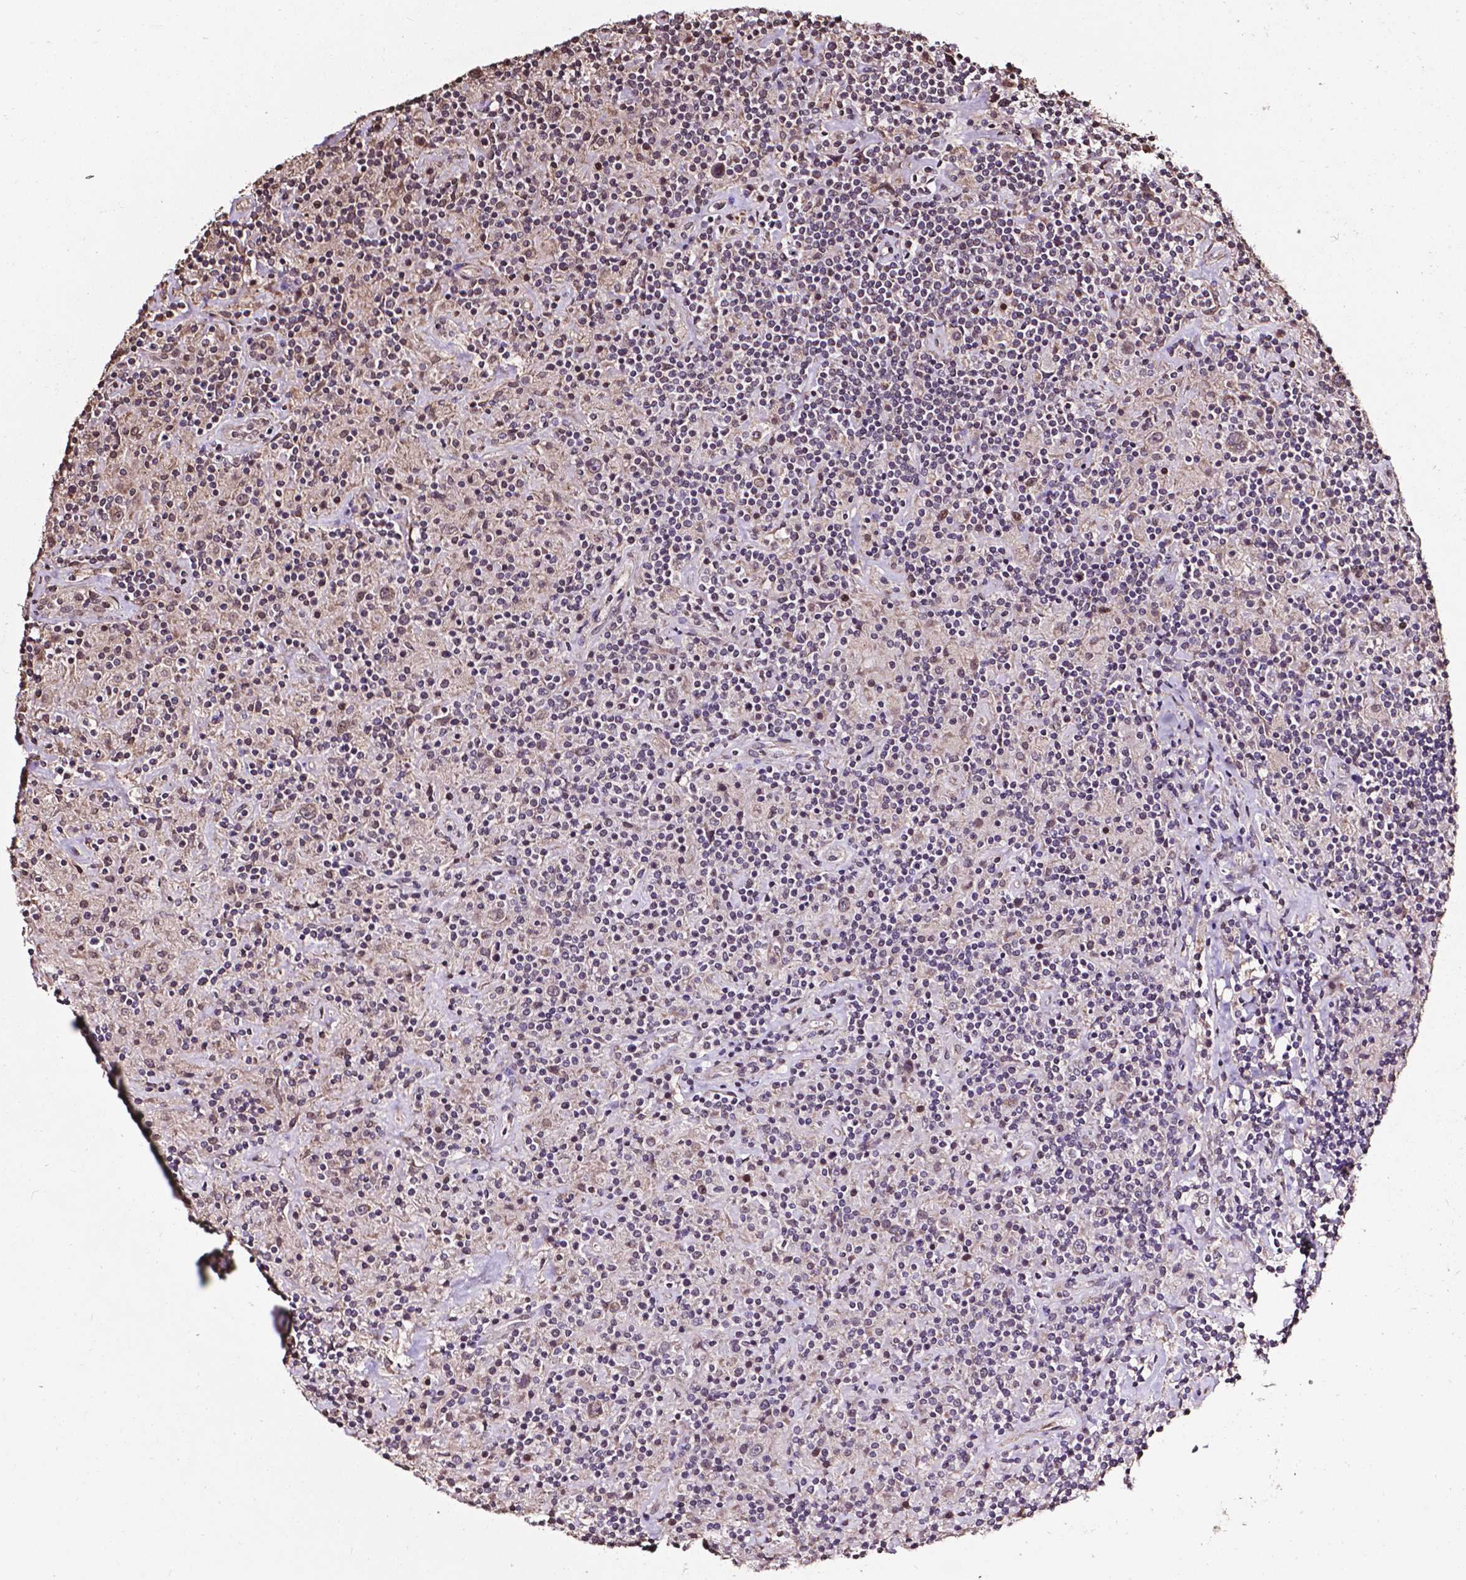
{"staining": {"intensity": "negative", "quantity": "none", "location": "none"}, "tissue": "lymphoma", "cell_type": "Tumor cells", "image_type": "cancer", "snomed": [{"axis": "morphology", "description": "Hodgkin's disease, NOS"}, {"axis": "topography", "description": "Lymph node"}], "caption": "DAB immunohistochemical staining of human Hodgkin's disease exhibits no significant positivity in tumor cells.", "gene": "GLRA2", "patient": {"sex": "male", "age": 70}}